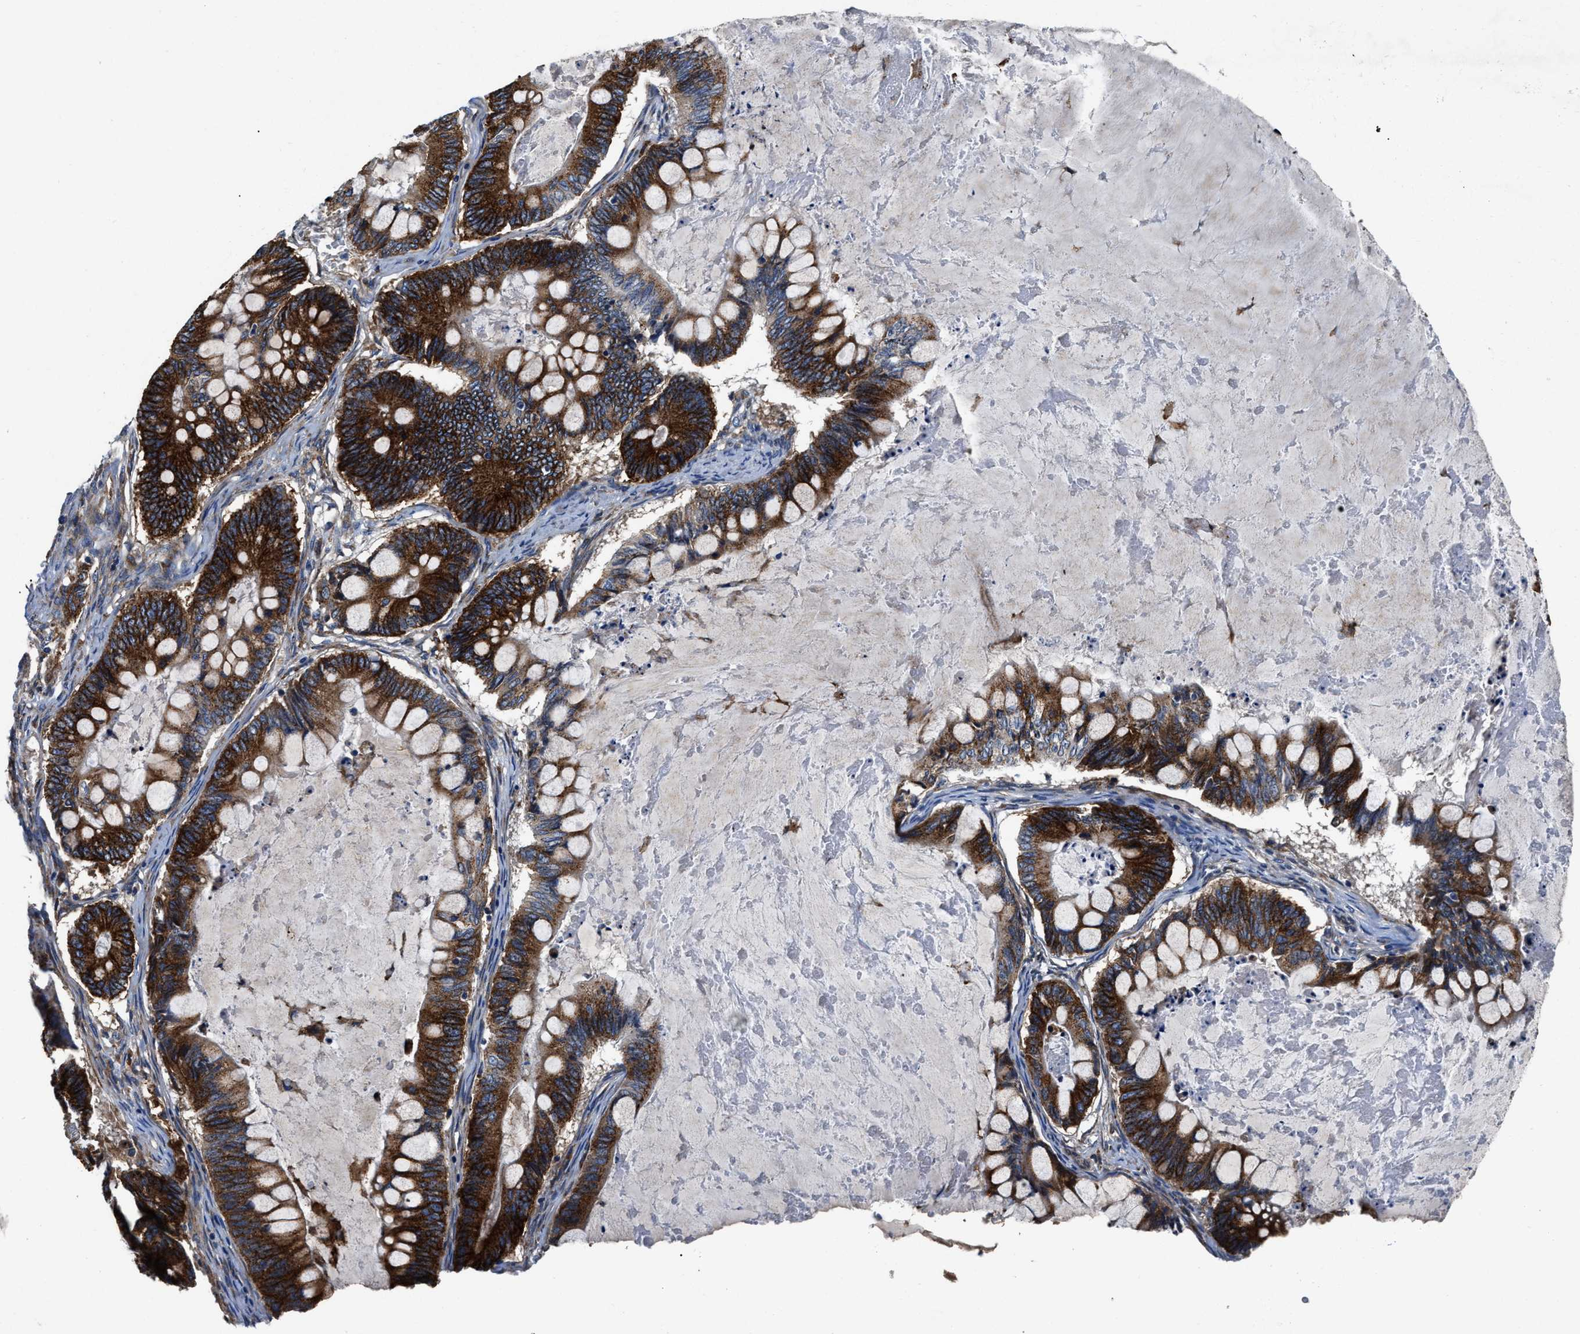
{"staining": {"intensity": "strong", "quantity": ">75%", "location": "cytoplasmic/membranous"}, "tissue": "ovarian cancer", "cell_type": "Tumor cells", "image_type": "cancer", "snomed": [{"axis": "morphology", "description": "Cystadenocarcinoma, mucinous, NOS"}, {"axis": "topography", "description": "Ovary"}], "caption": "High-magnification brightfield microscopy of ovarian cancer (mucinous cystadenocarcinoma) stained with DAB (brown) and counterstained with hematoxylin (blue). tumor cells exhibit strong cytoplasmic/membranous expression is seen in about>75% of cells.", "gene": "SLC12A2", "patient": {"sex": "female", "age": 61}}